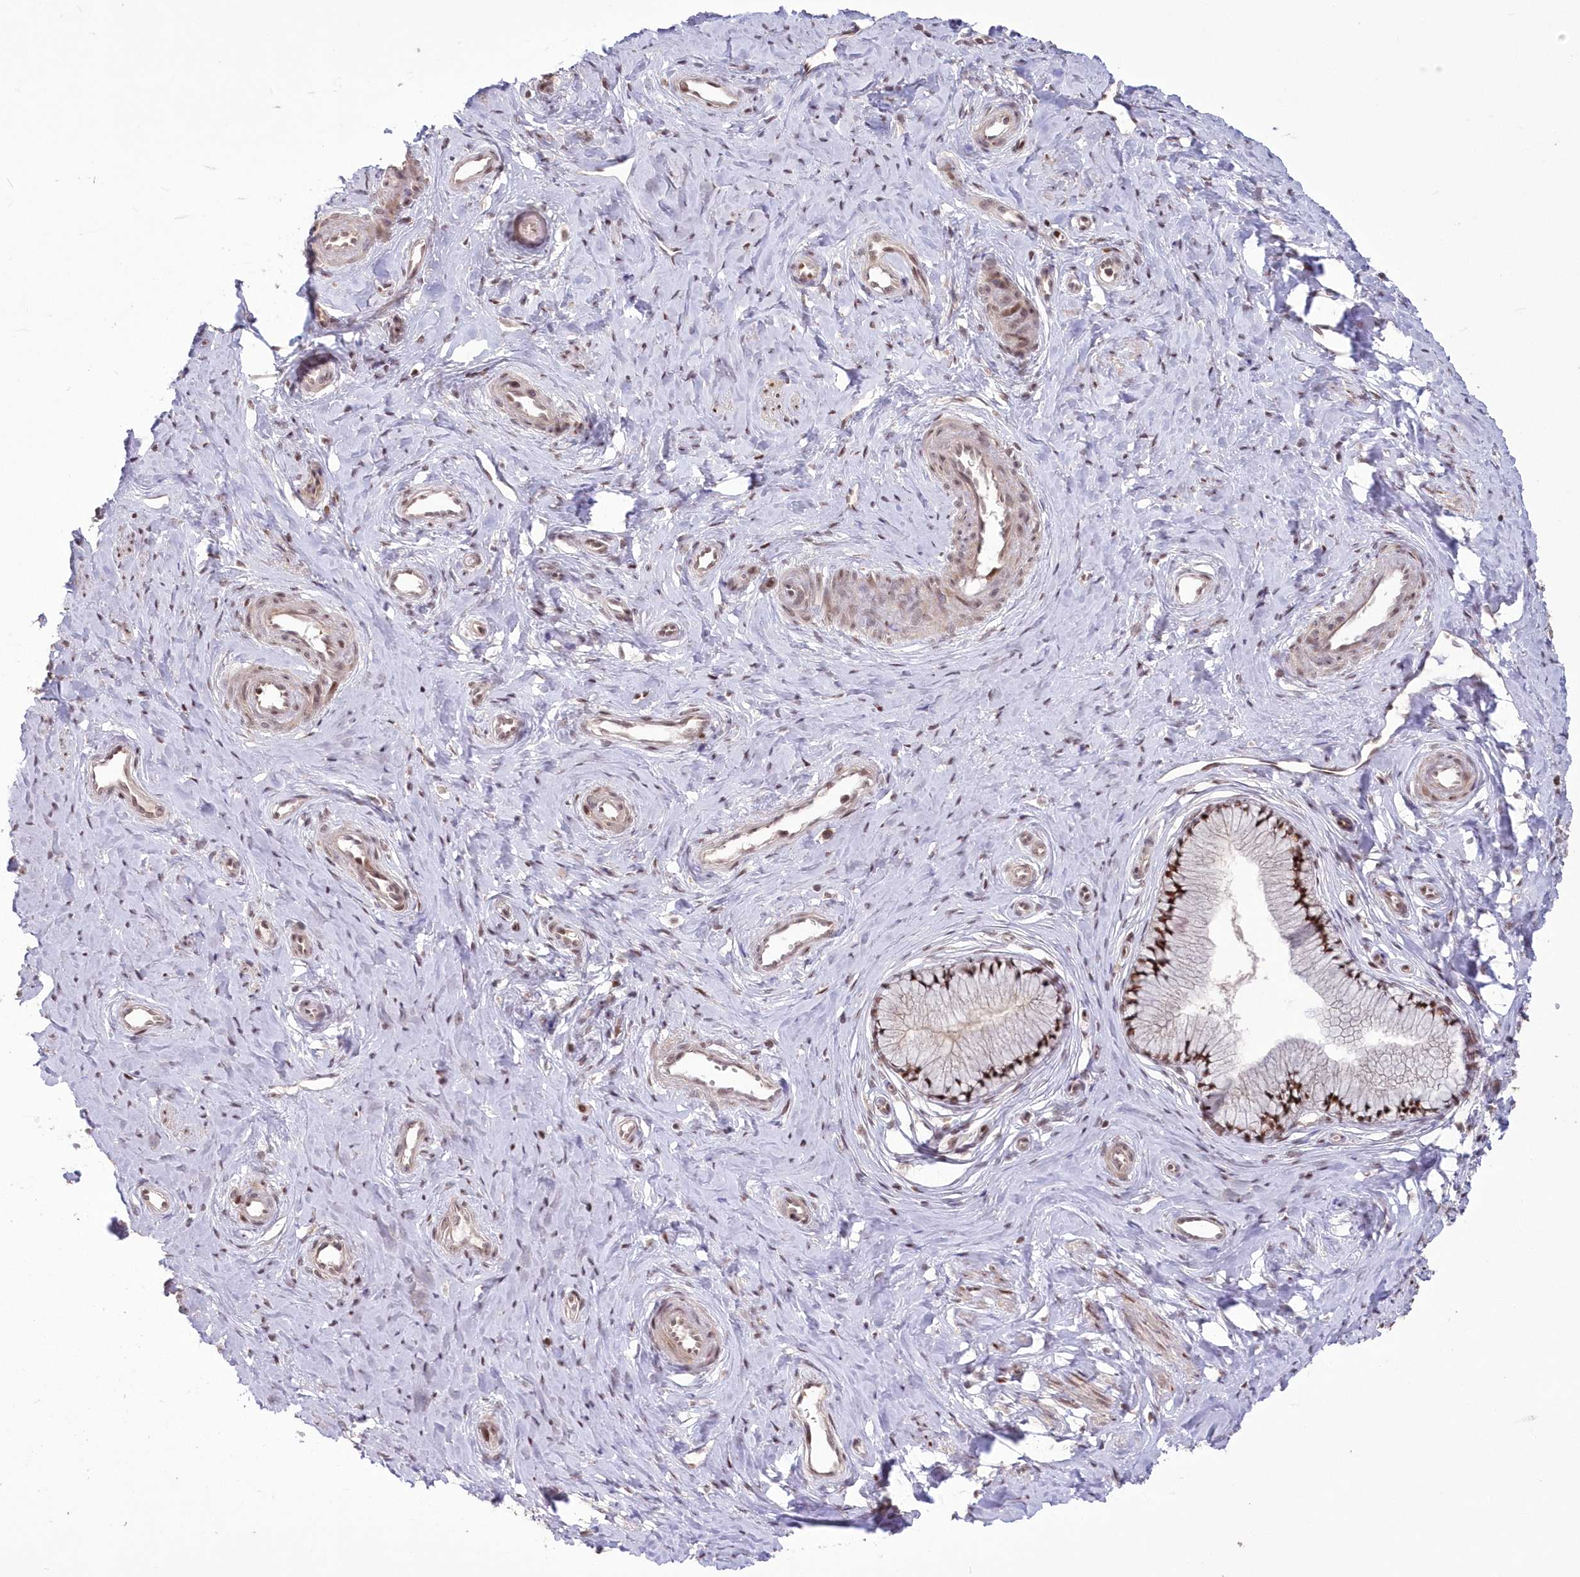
{"staining": {"intensity": "moderate", "quantity": ">75%", "location": "nuclear"}, "tissue": "cervix", "cell_type": "Glandular cells", "image_type": "normal", "snomed": [{"axis": "morphology", "description": "Normal tissue, NOS"}, {"axis": "topography", "description": "Cervix"}], "caption": "Benign cervix was stained to show a protein in brown. There is medium levels of moderate nuclear expression in approximately >75% of glandular cells.", "gene": "WBP1L", "patient": {"sex": "female", "age": 36}}